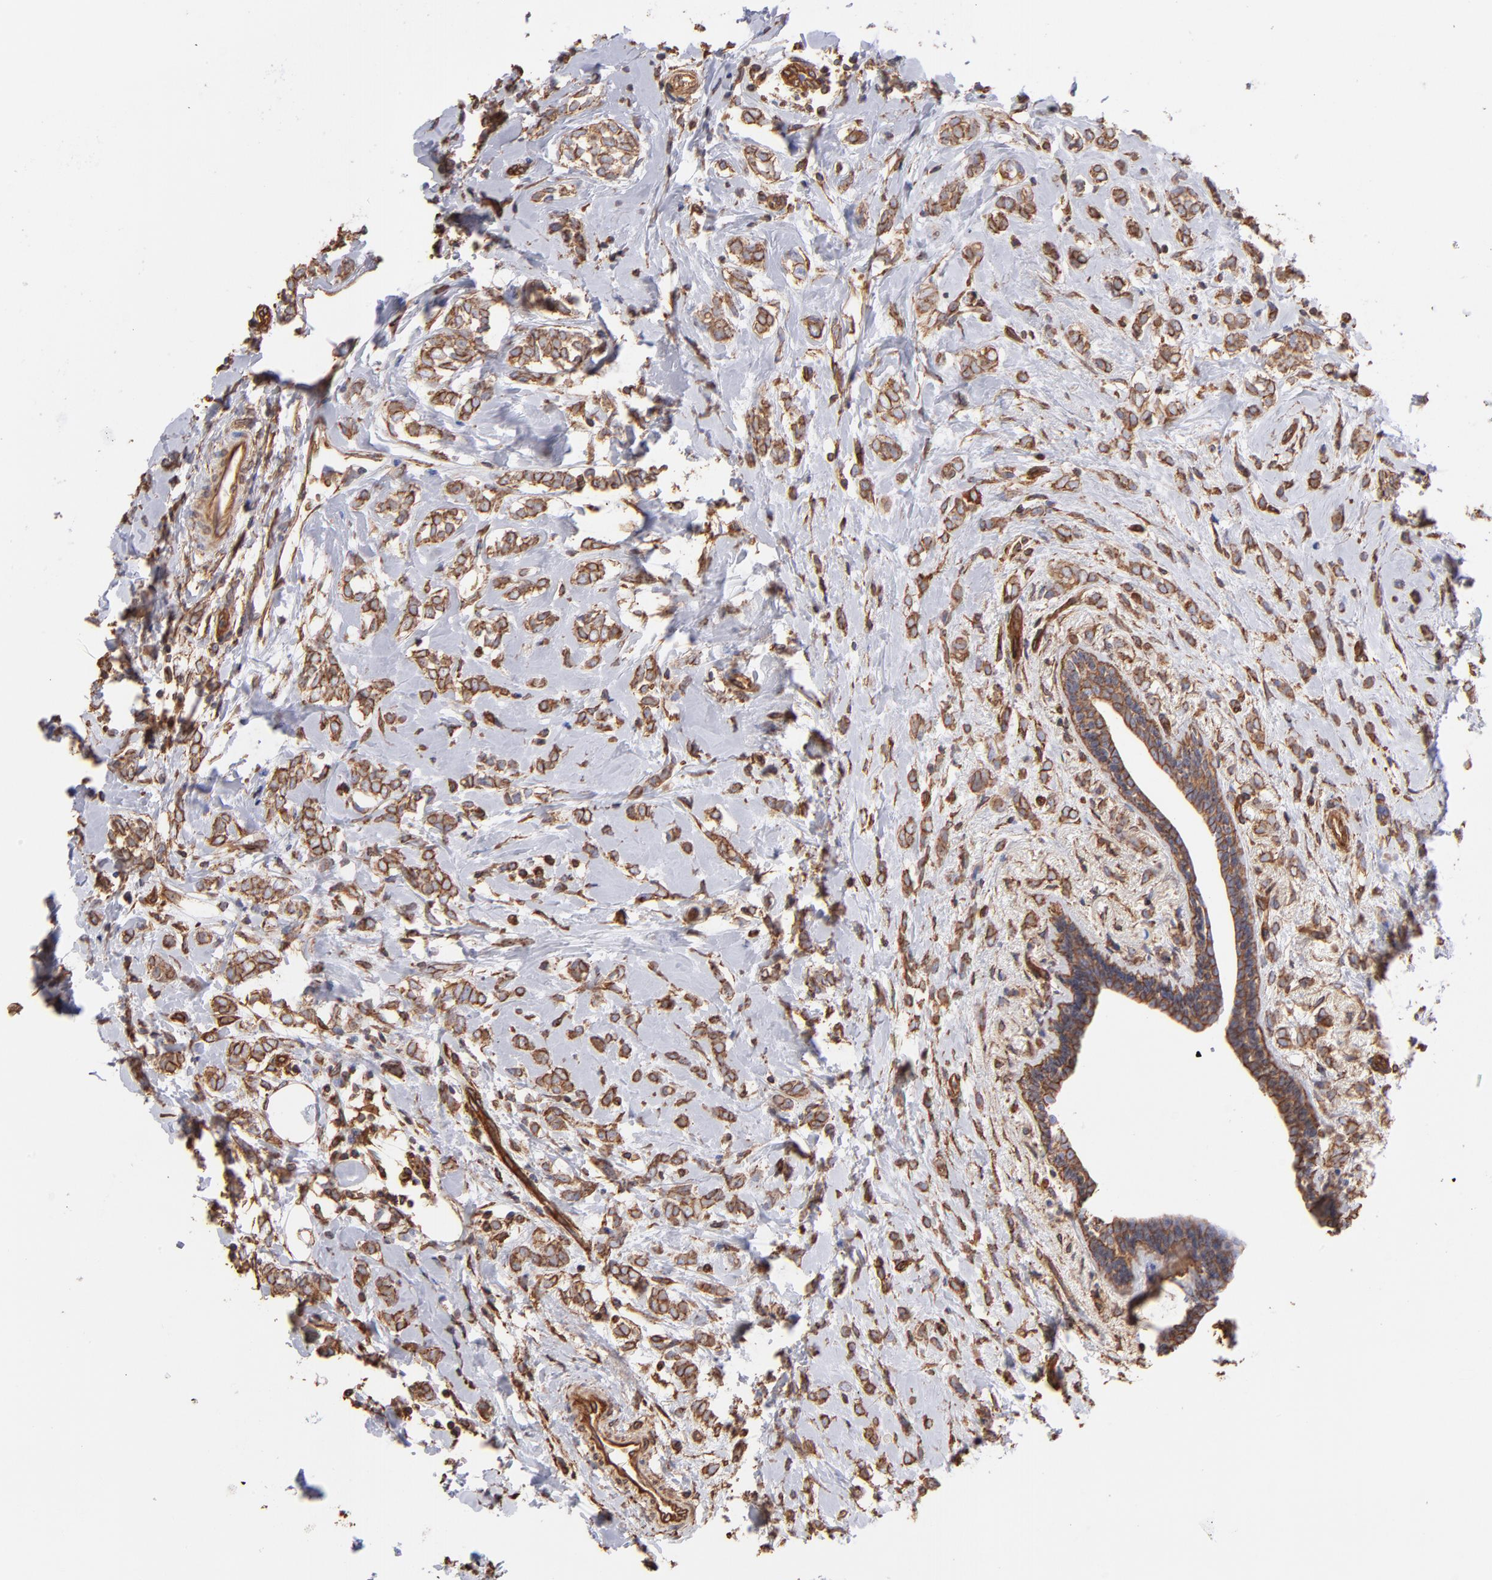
{"staining": {"intensity": "strong", "quantity": ">75%", "location": "cytoplasmic/membranous"}, "tissue": "breast cancer", "cell_type": "Tumor cells", "image_type": "cancer", "snomed": [{"axis": "morphology", "description": "Normal tissue, NOS"}, {"axis": "morphology", "description": "Lobular carcinoma"}, {"axis": "topography", "description": "Breast"}], "caption": "Immunohistochemistry (IHC) (DAB (3,3'-diaminobenzidine)) staining of breast lobular carcinoma exhibits strong cytoplasmic/membranous protein staining in approximately >75% of tumor cells.", "gene": "PLEC", "patient": {"sex": "female", "age": 47}}